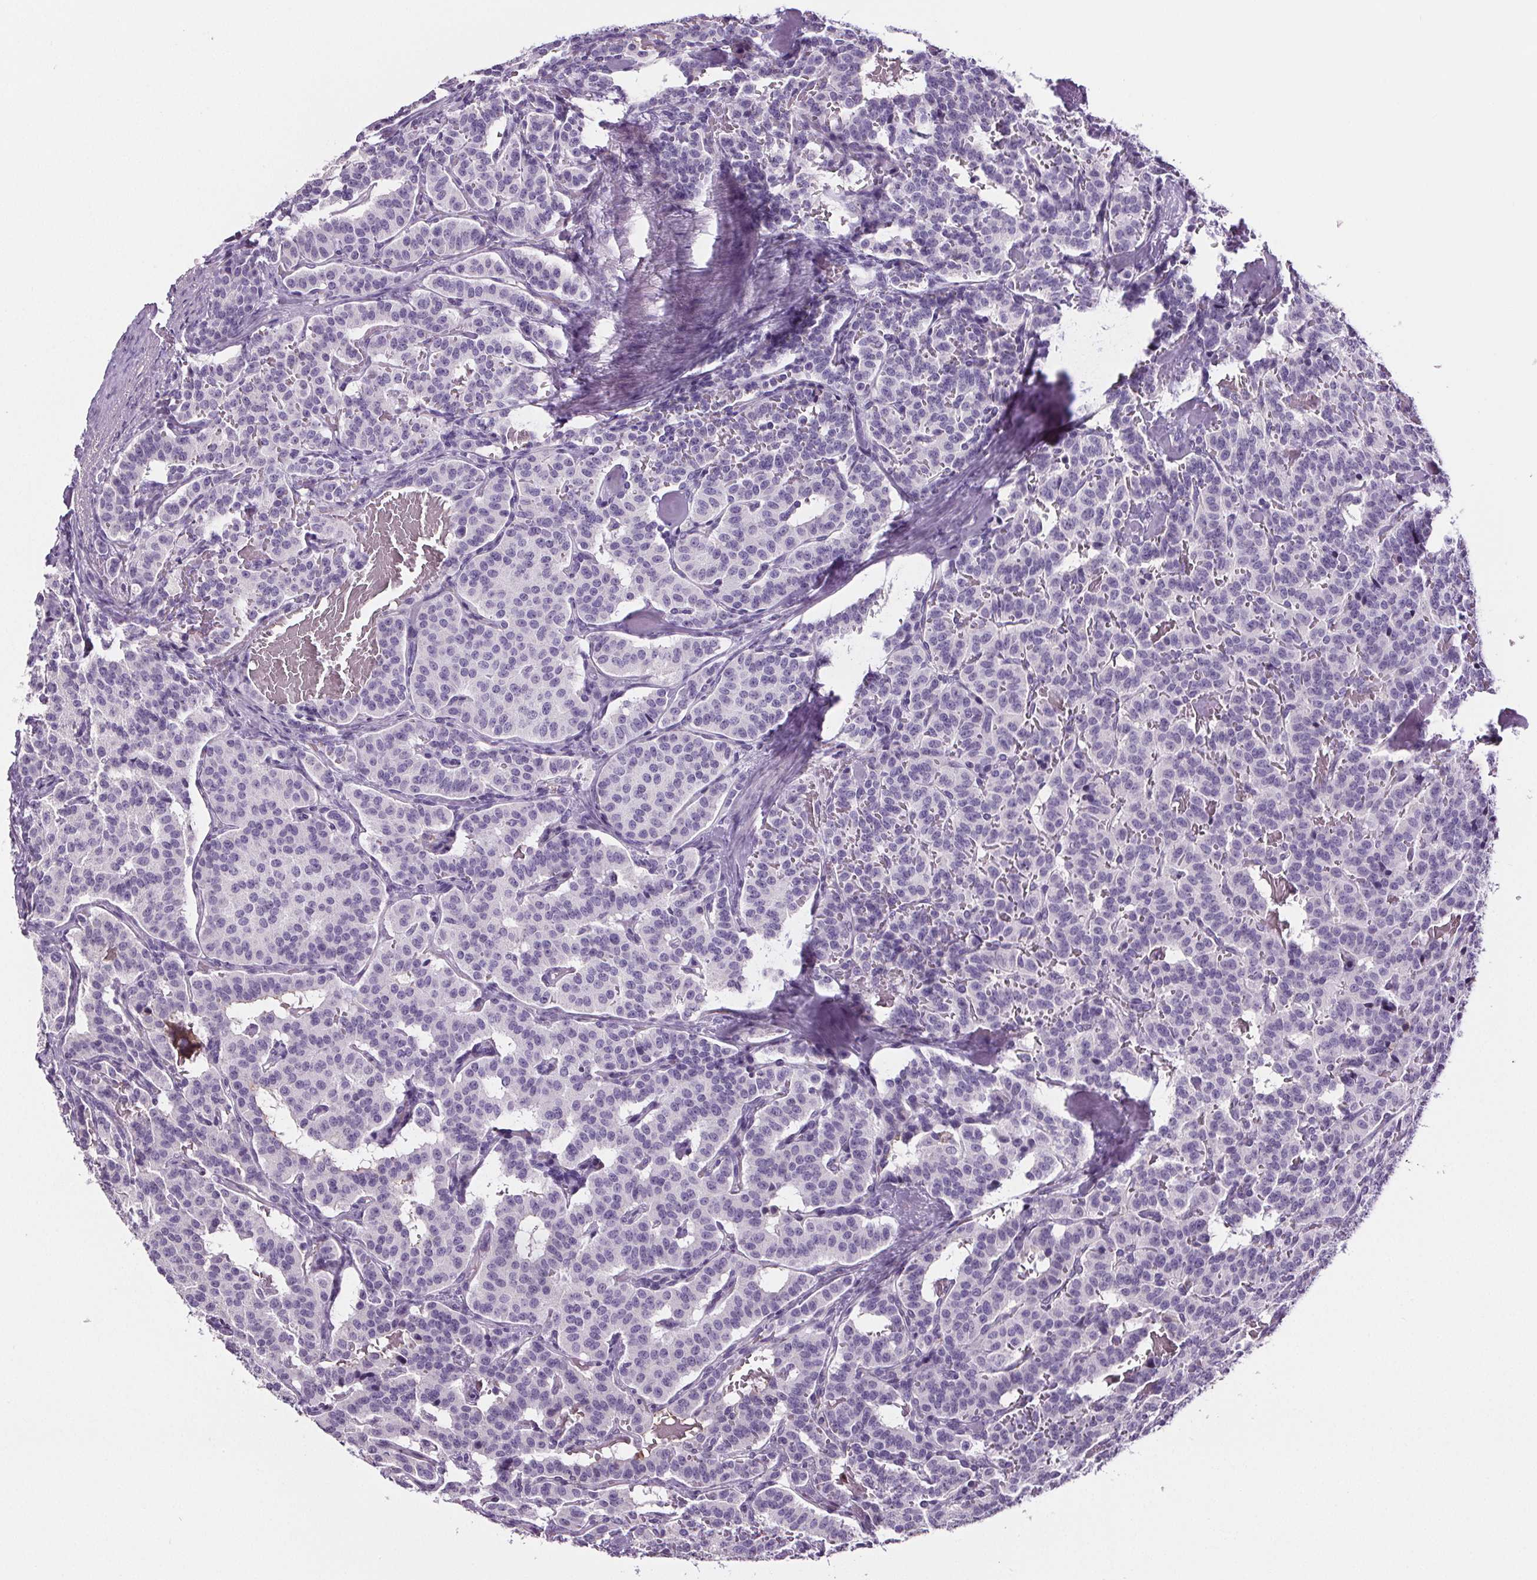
{"staining": {"intensity": "negative", "quantity": "none", "location": "none"}, "tissue": "carcinoid", "cell_type": "Tumor cells", "image_type": "cancer", "snomed": [{"axis": "morphology", "description": "Carcinoid, malignant, NOS"}, {"axis": "topography", "description": "Lung"}], "caption": "Protein analysis of carcinoid reveals no significant positivity in tumor cells.", "gene": "CD5L", "patient": {"sex": "female", "age": 46}}